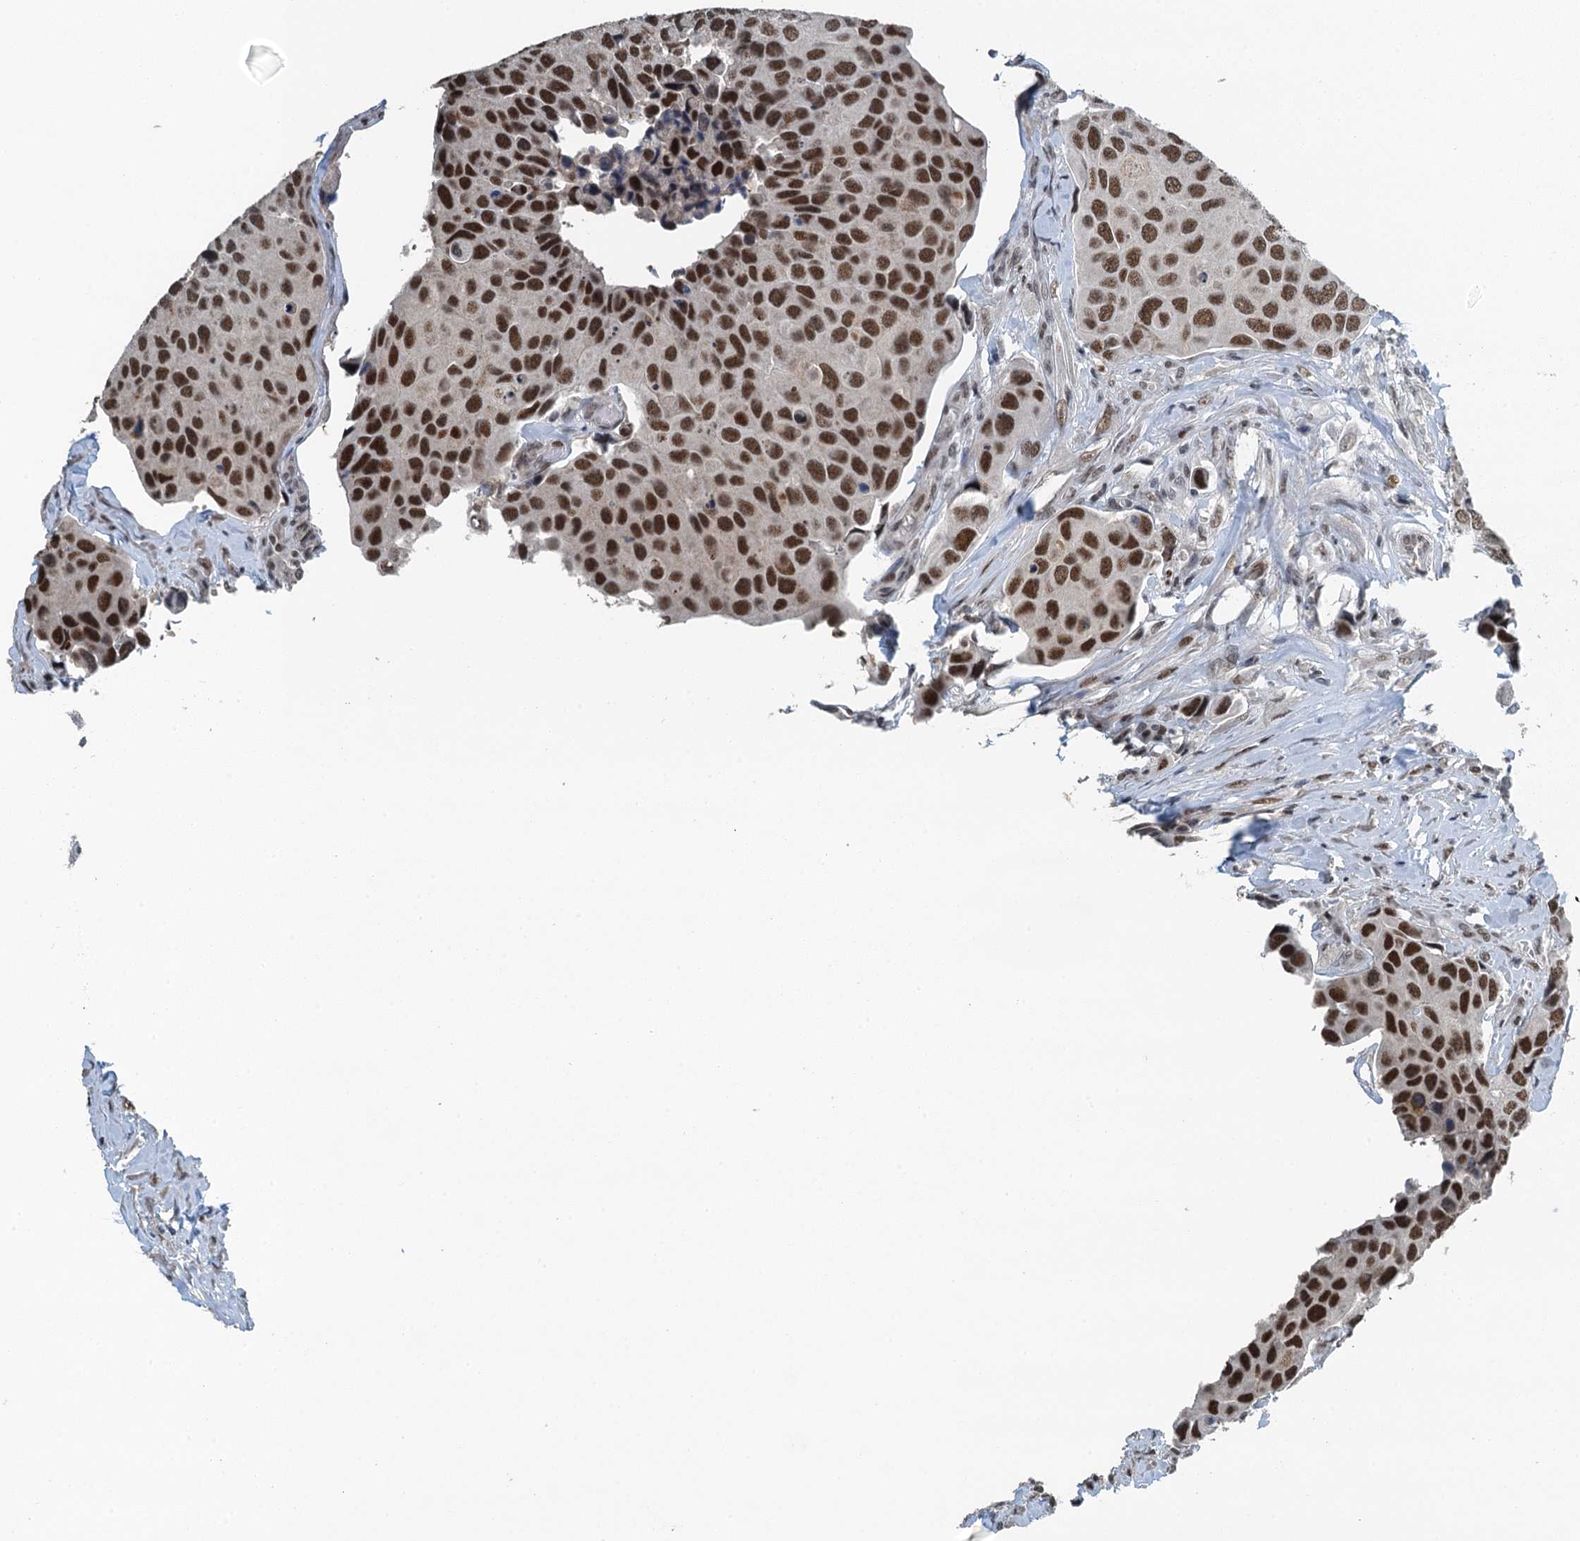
{"staining": {"intensity": "strong", "quantity": ">75%", "location": "nuclear"}, "tissue": "urothelial cancer", "cell_type": "Tumor cells", "image_type": "cancer", "snomed": [{"axis": "morphology", "description": "Urothelial carcinoma, High grade"}, {"axis": "topography", "description": "Urinary bladder"}], "caption": "High-grade urothelial carcinoma stained for a protein reveals strong nuclear positivity in tumor cells.", "gene": "MTA3", "patient": {"sex": "male", "age": 74}}